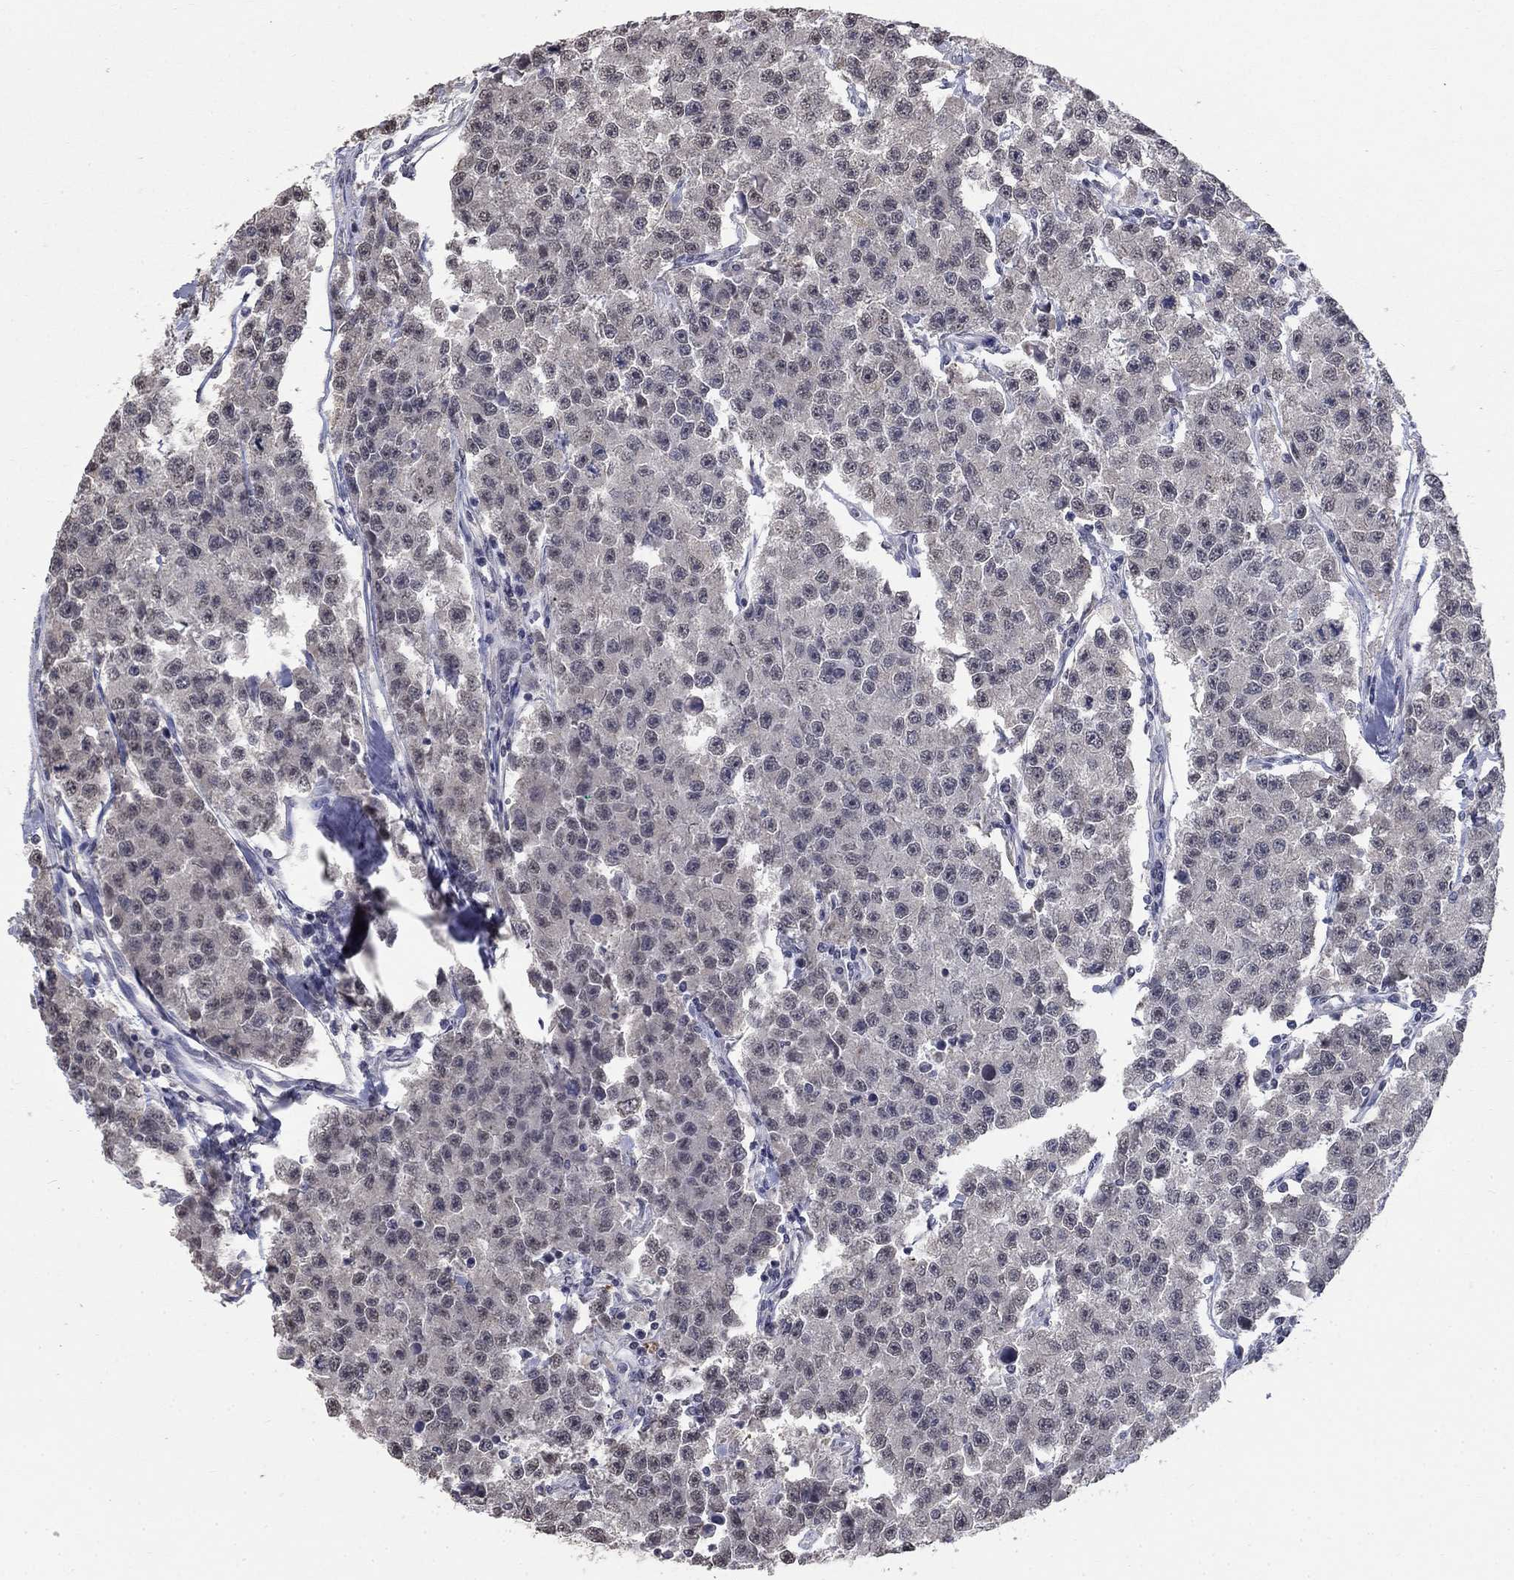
{"staining": {"intensity": "negative", "quantity": "none", "location": "none"}, "tissue": "testis cancer", "cell_type": "Tumor cells", "image_type": "cancer", "snomed": [{"axis": "morphology", "description": "Seminoma, NOS"}, {"axis": "topography", "description": "Testis"}], "caption": "There is no significant expression in tumor cells of testis seminoma.", "gene": "SPATA33", "patient": {"sex": "male", "age": 59}}